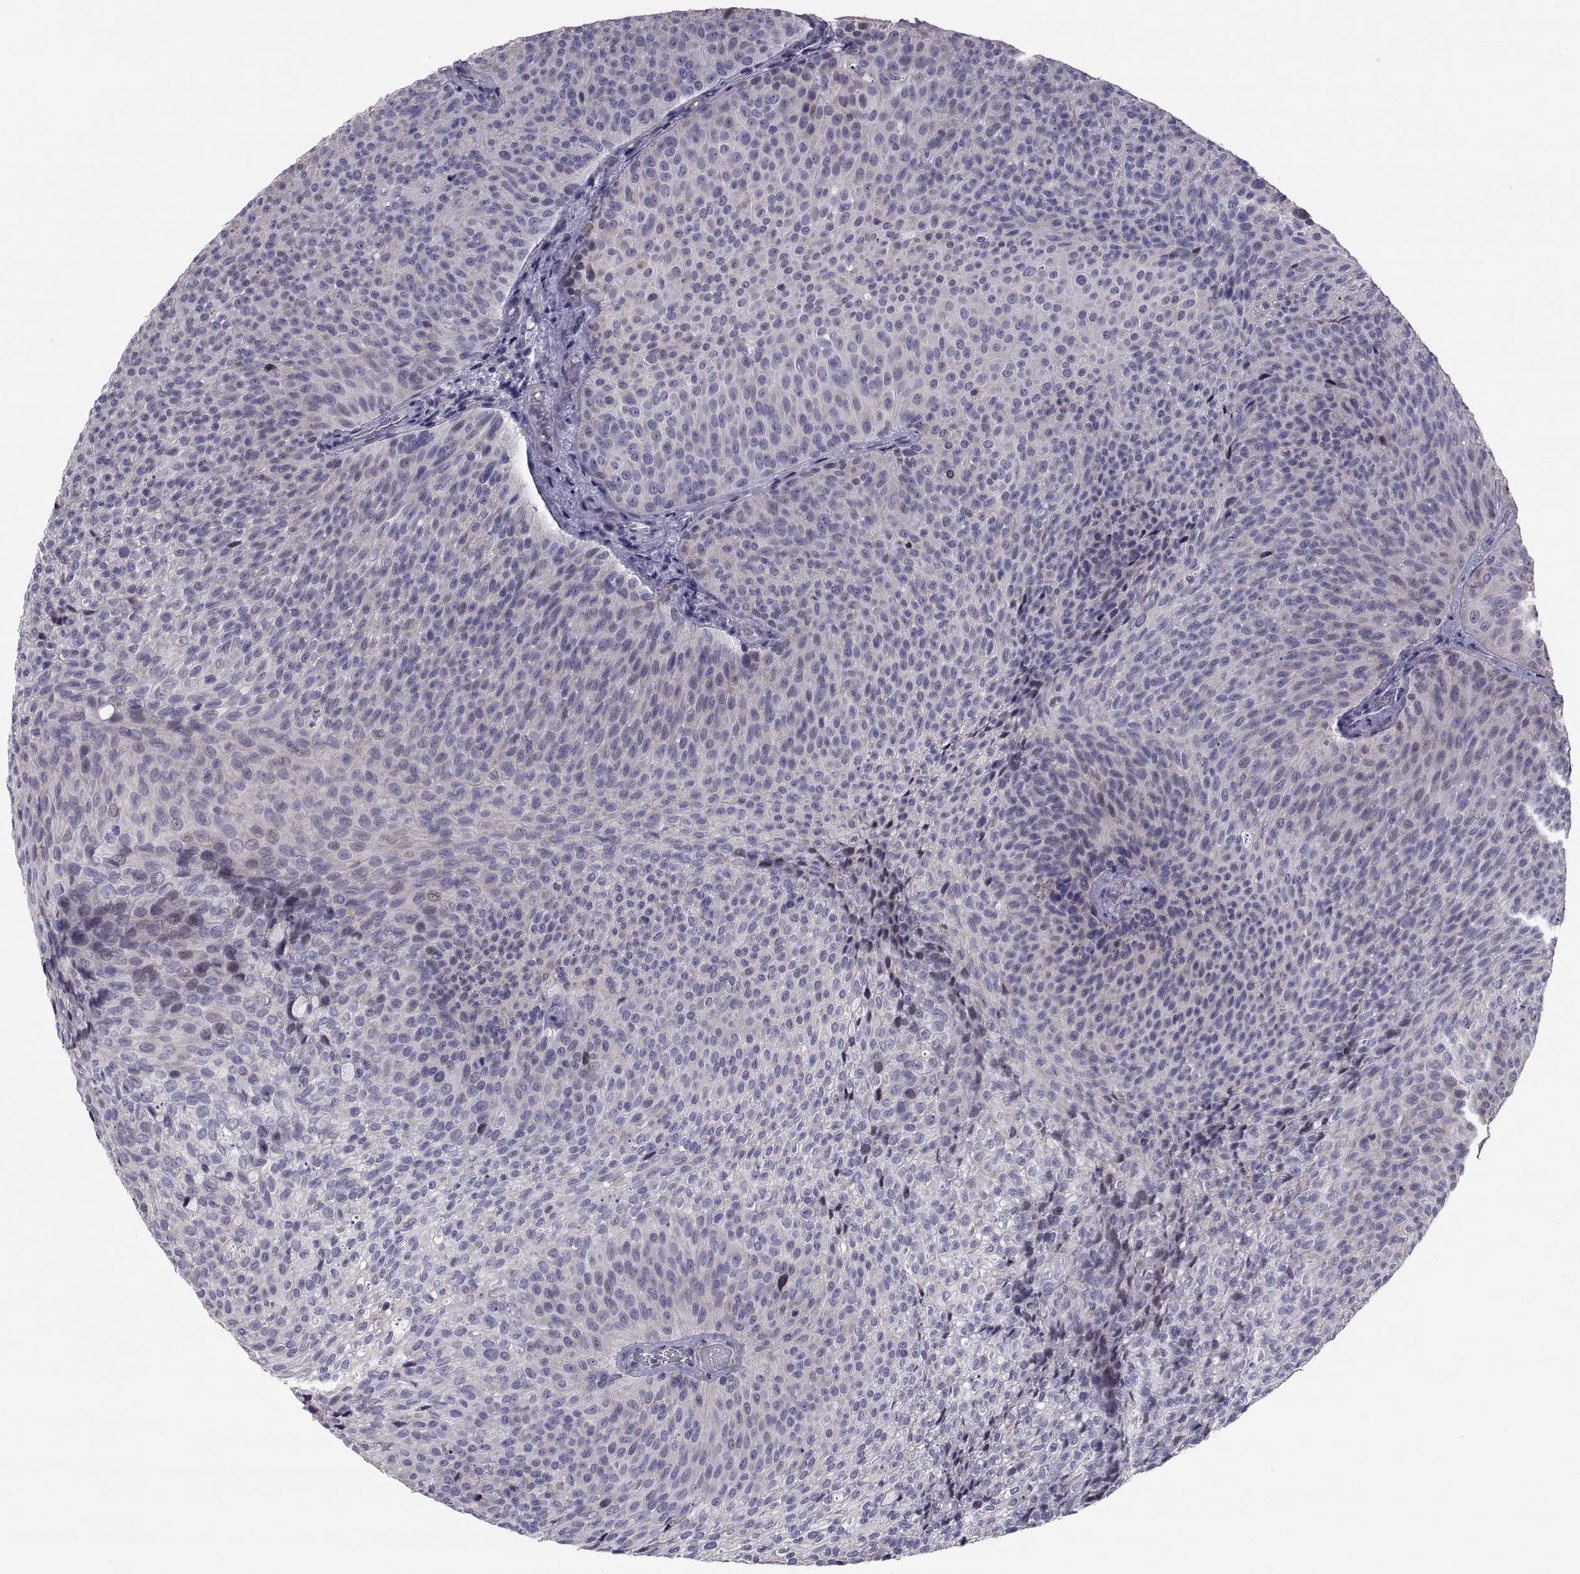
{"staining": {"intensity": "weak", "quantity": "<25%", "location": "cytoplasmic/membranous"}, "tissue": "urothelial cancer", "cell_type": "Tumor cells", "image_type": "cancer", "snomed": [{"axis": "morphology", "description": "Urothelial carcinoma, Low grade"}, {"axis": "topography", "description": "Urinary bladder"}], "caption": "Low-grade urothelial carcinoma was stained to show a protein in brown. There is no significant positivity in tumor cells. The staining was performed using DAB (3,3'-diaminobenzidine) to visualize the protein expression in brown, while the nuclei were stained in blue with hematoxylin (Magnification: 20x).", "gene": "ANO1", "patient": {"sex": "male", "age": 78}}